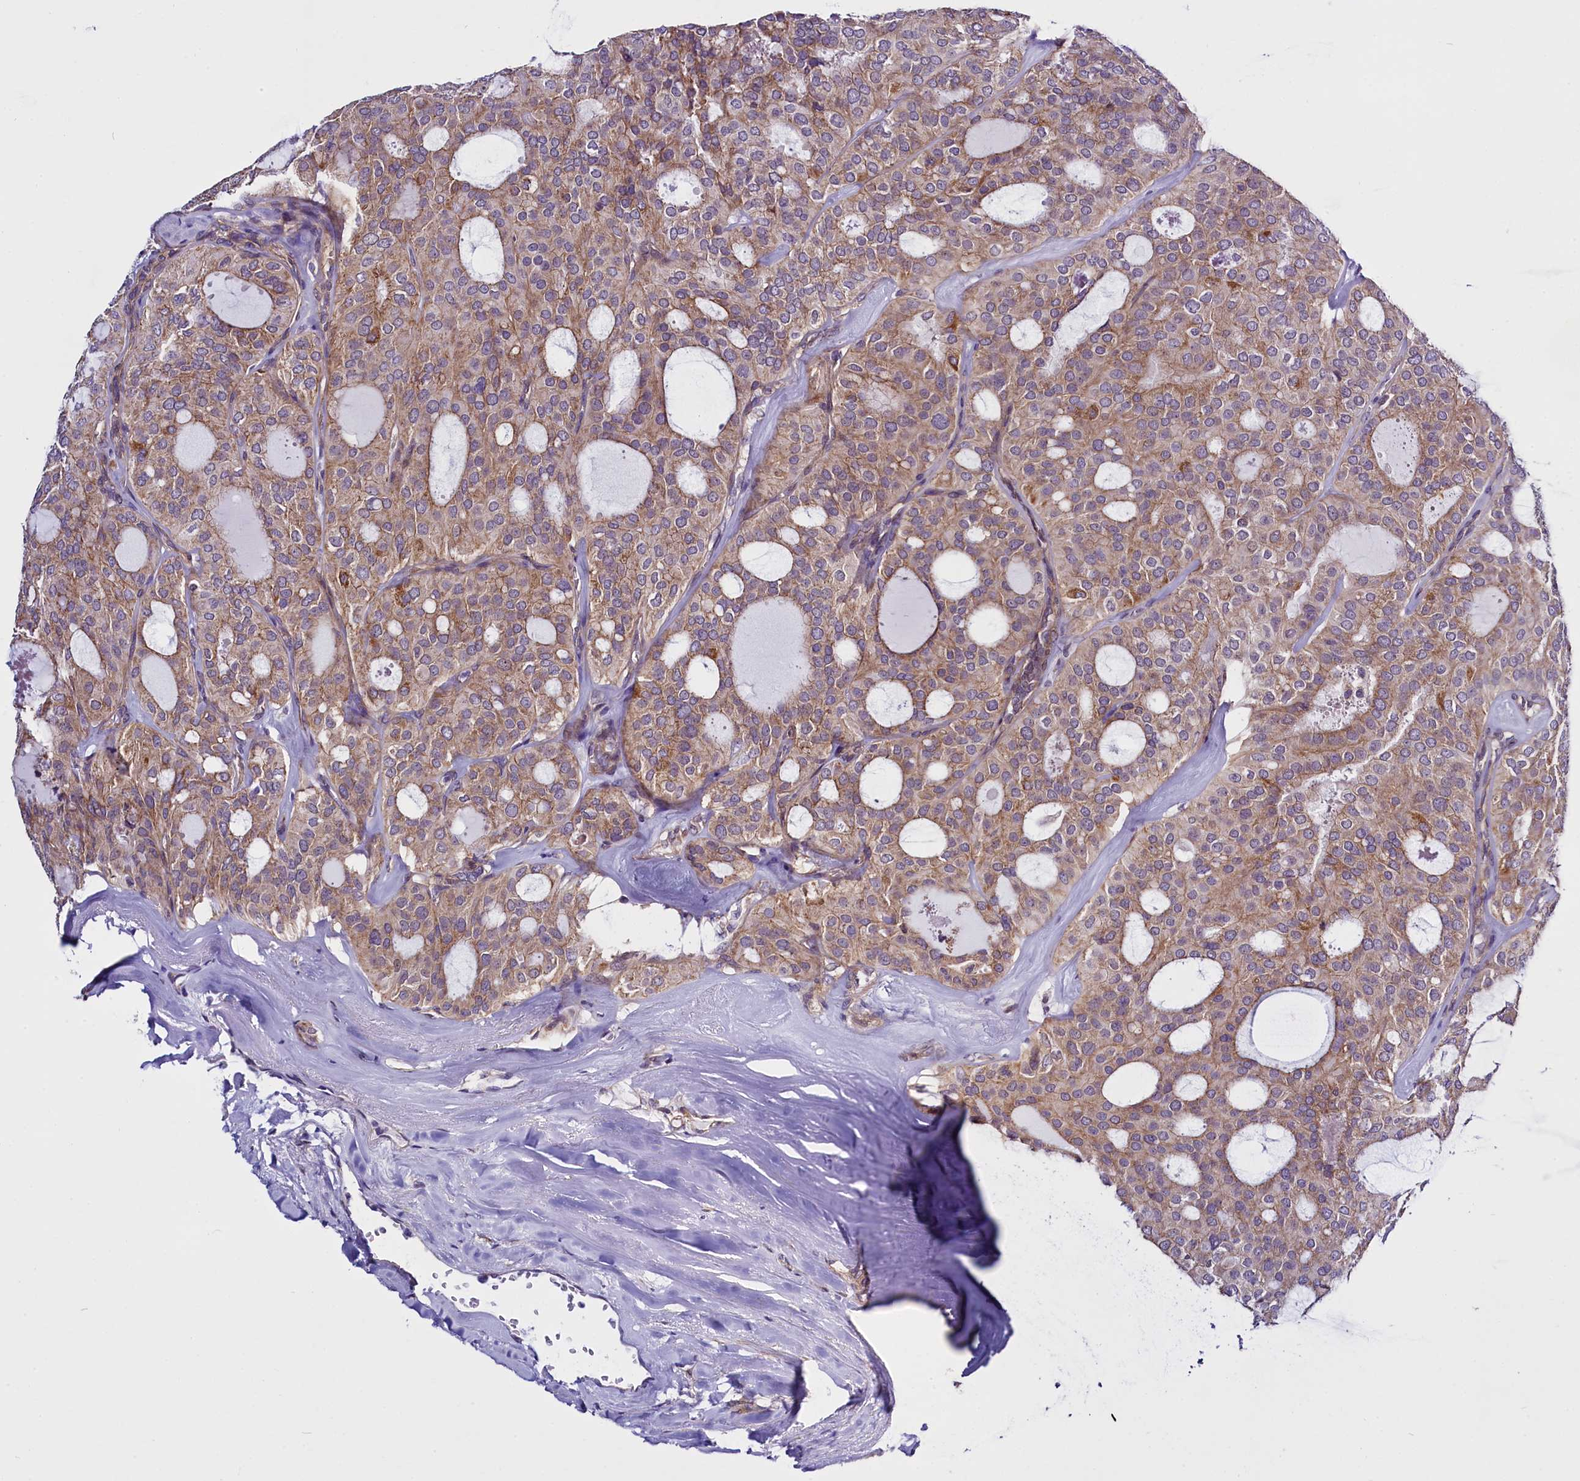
{"staining": {"intensity": "weak", "quantity": ">75%", "location": "cytoplasmic/membranous"}, "tissue": "thyroid cancer", "cell_type": "Tumor cells", "image_type": "cancer", "snomed": [{"axis": "morphology", "description": "Follicular adenoma carcinoma, NOS"}, {"axis": "topography", "description": "Thyroid gland"}], "caption": "This is an image of IHC staining of thyroid cancer, which shows weak staining in the cytoplasmic/membranous of tumor cells.", "gene": "UACA", "patient": {"sex": "male", "age": 75}}